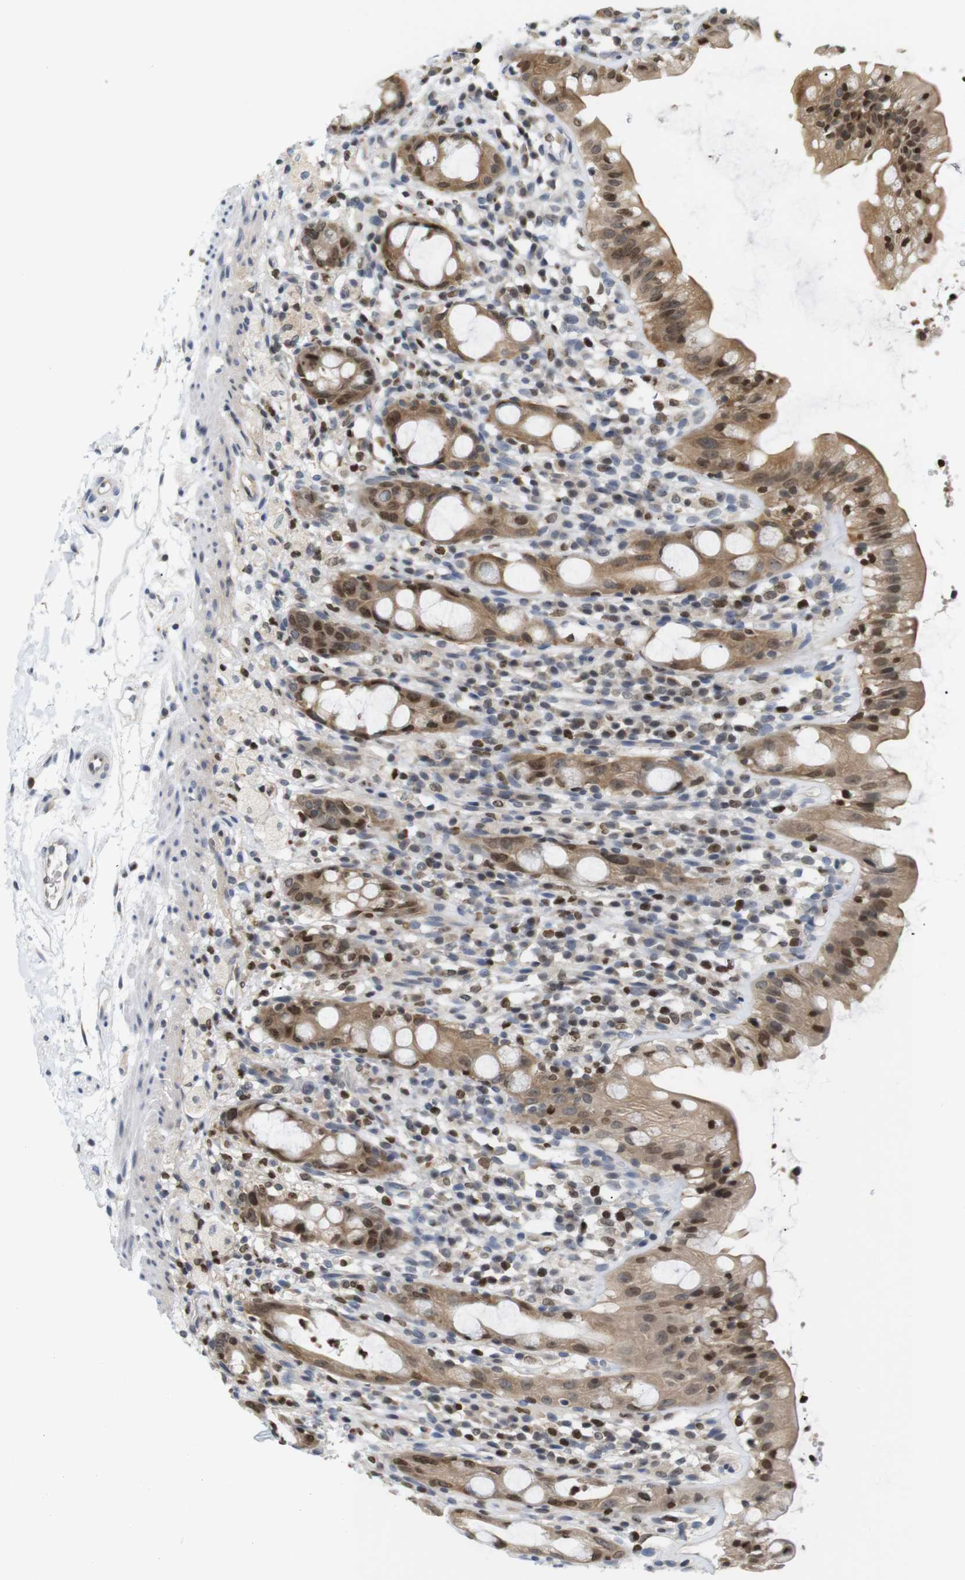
{"staining": {"intensity": "moderate", "quantity": ">75%", "location": "cytoplasmic/membranous,nuclear"}, "tissue": "rectum", "cell_type": "Glandular cells", "image_type": "normal", "snomed": [{"axis": "morphology", "description": "Normal tissue, NOS"}, {"axis": "topography", "description": "Rectum"}], "caption": "Glandular cells show moderate cytoplasmic/membranous,nuclear expression in about >75% of cells in normal rectum. (DAB = brown stain, brightfield microscopy at high magnification).", "gene": "MBD1", "patient": {"sex": "male", "age": 44}}